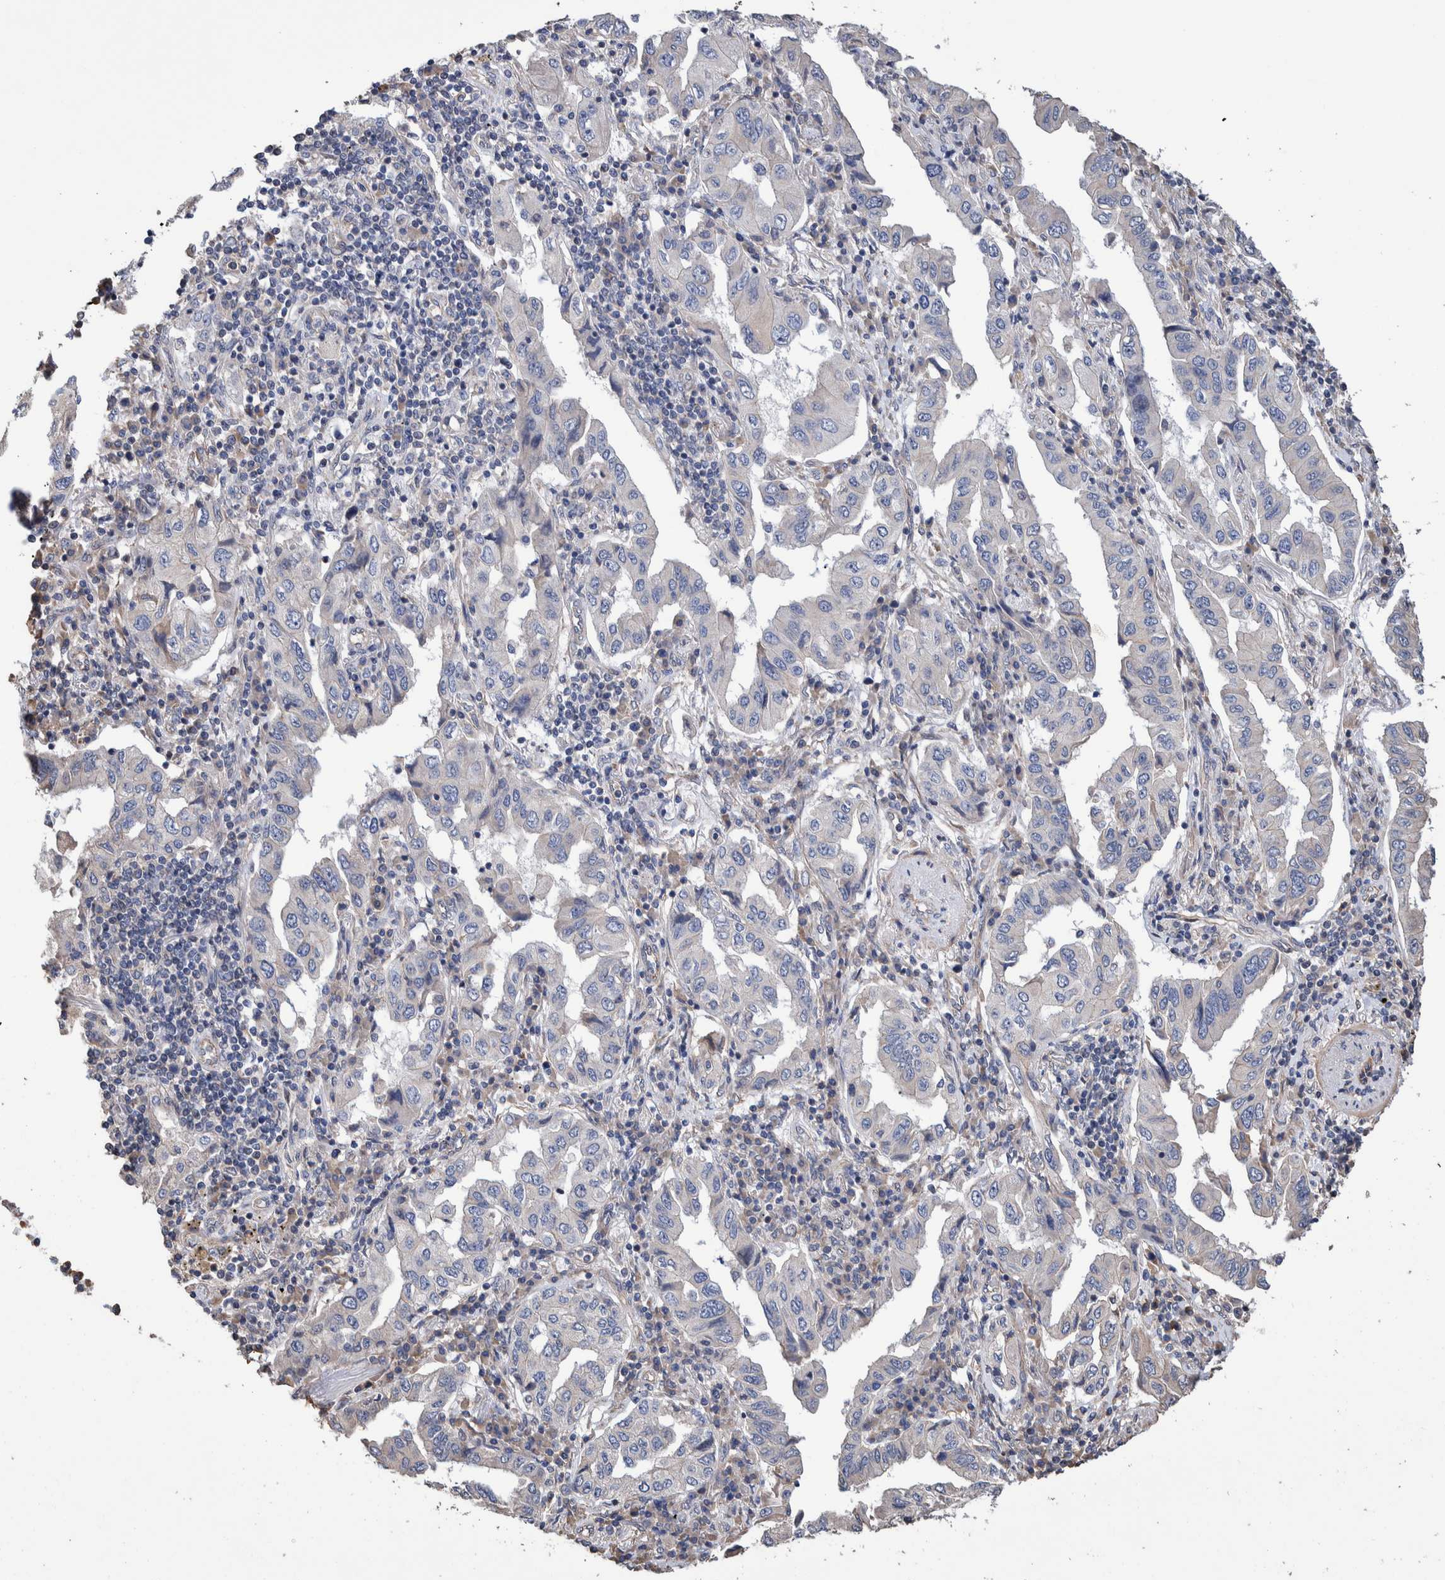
{"staining": {"intensity": "negative", "quantity": "none", "location": "none"}, "tissue": "lung cancer", "cell_type": "Tumor cells", "image_type": "cancer", "snomed": [{"axis": "morphology", "description": "Adenocarcinoma, NOS"}, {"axis": "topography", "description": "Lung"}], "caption": "High power microscopy image of an immunohistochemistry image of lung adenocarcinoma, revealing no significant staining in tumor cells.", "gene": "SLC45A4", "patient": {"sex": "female", "age": 65}}